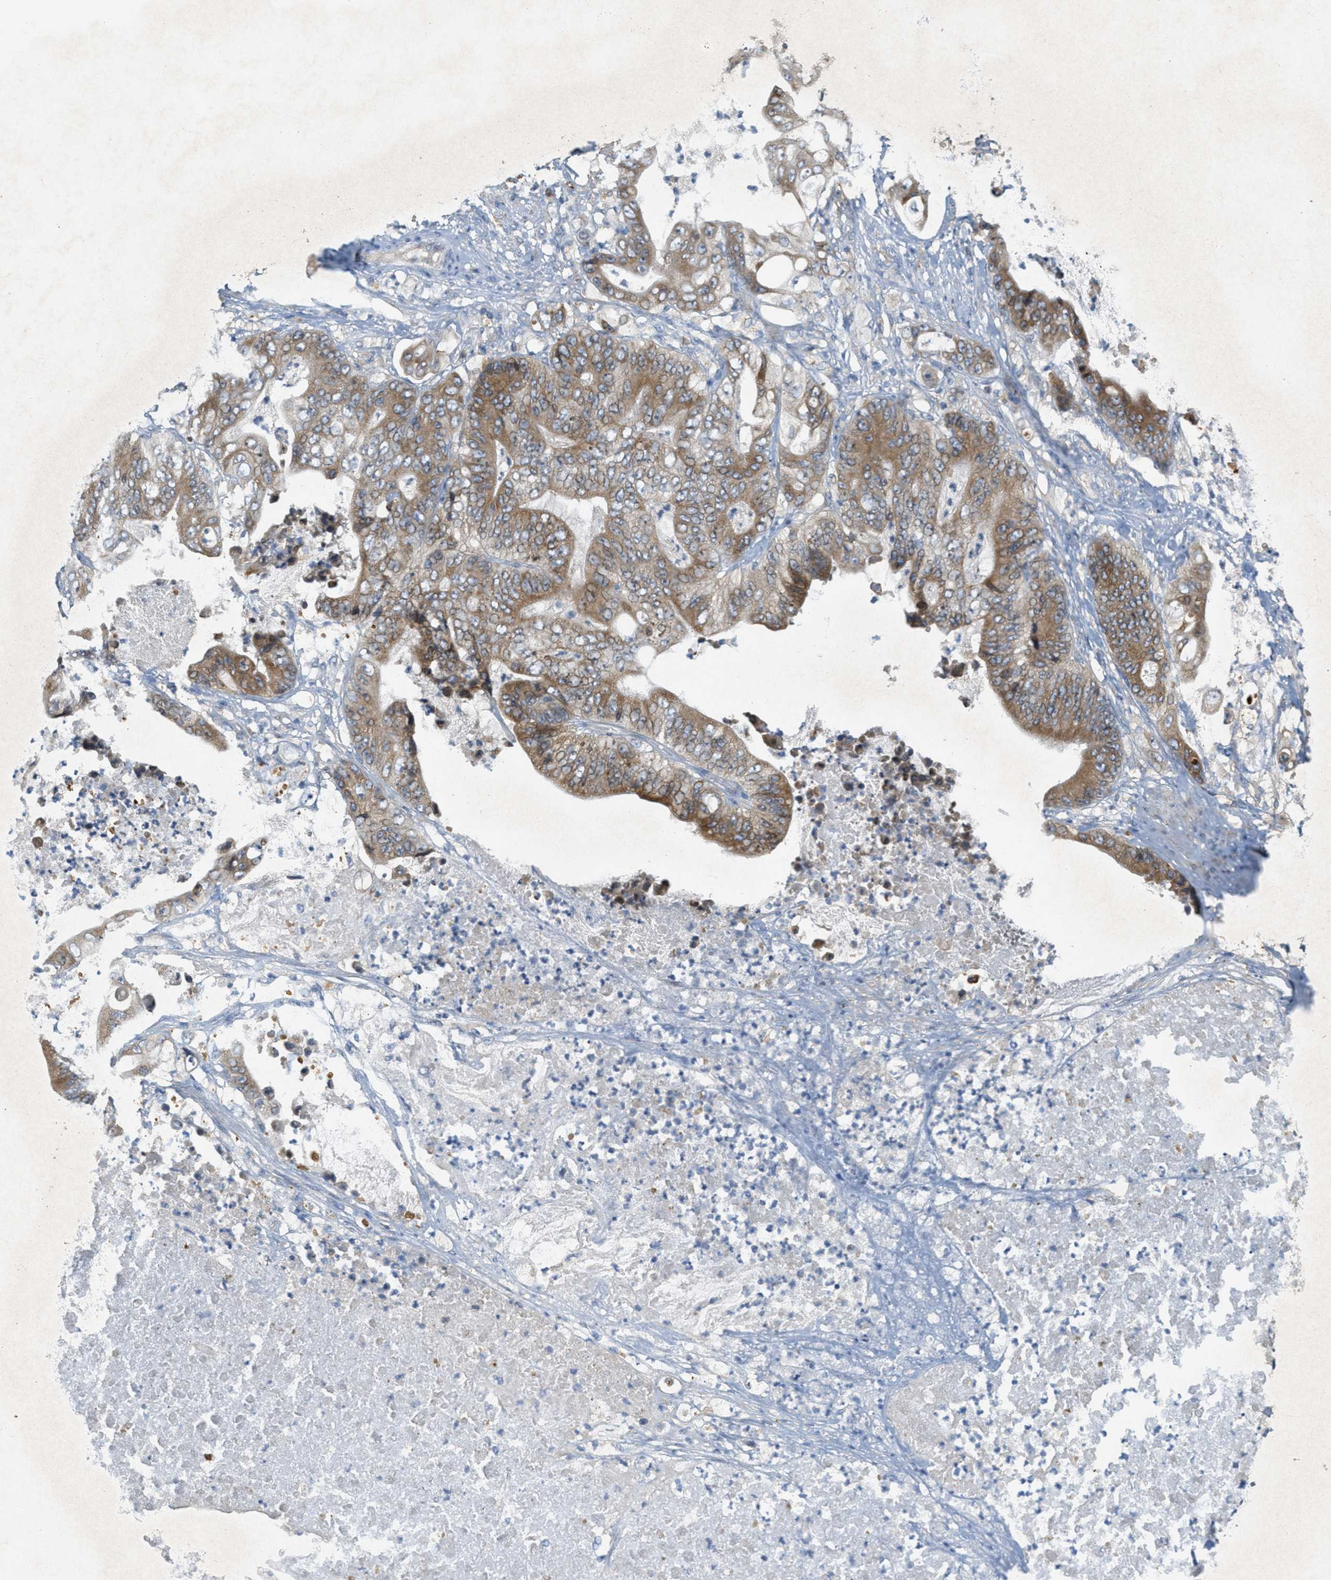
{"staining": {"intensity": "moderate", "quantity": ">75%", "location": "cytoplasmic/membranous"}, "tissue": "stomach cancer", "cell_type": "Tumor cells", "image_type": "cancer", "snomed": [{"axis": "morphology", "description": "Adenocarcinoma, NOS"}, {"axis": "topography", "description": "Stomach"}], "caption": "Protein expression analysis of adenocarcinoma (stomach) demonstrates moderate cytoplasmic/membranous staining in about >75% of tumor cells. (brown staining indicates protein expression, while blue staining denotes nuclei).", "gene": "SIGMAR1", "patient": {"sex": "female", "age": 73}}